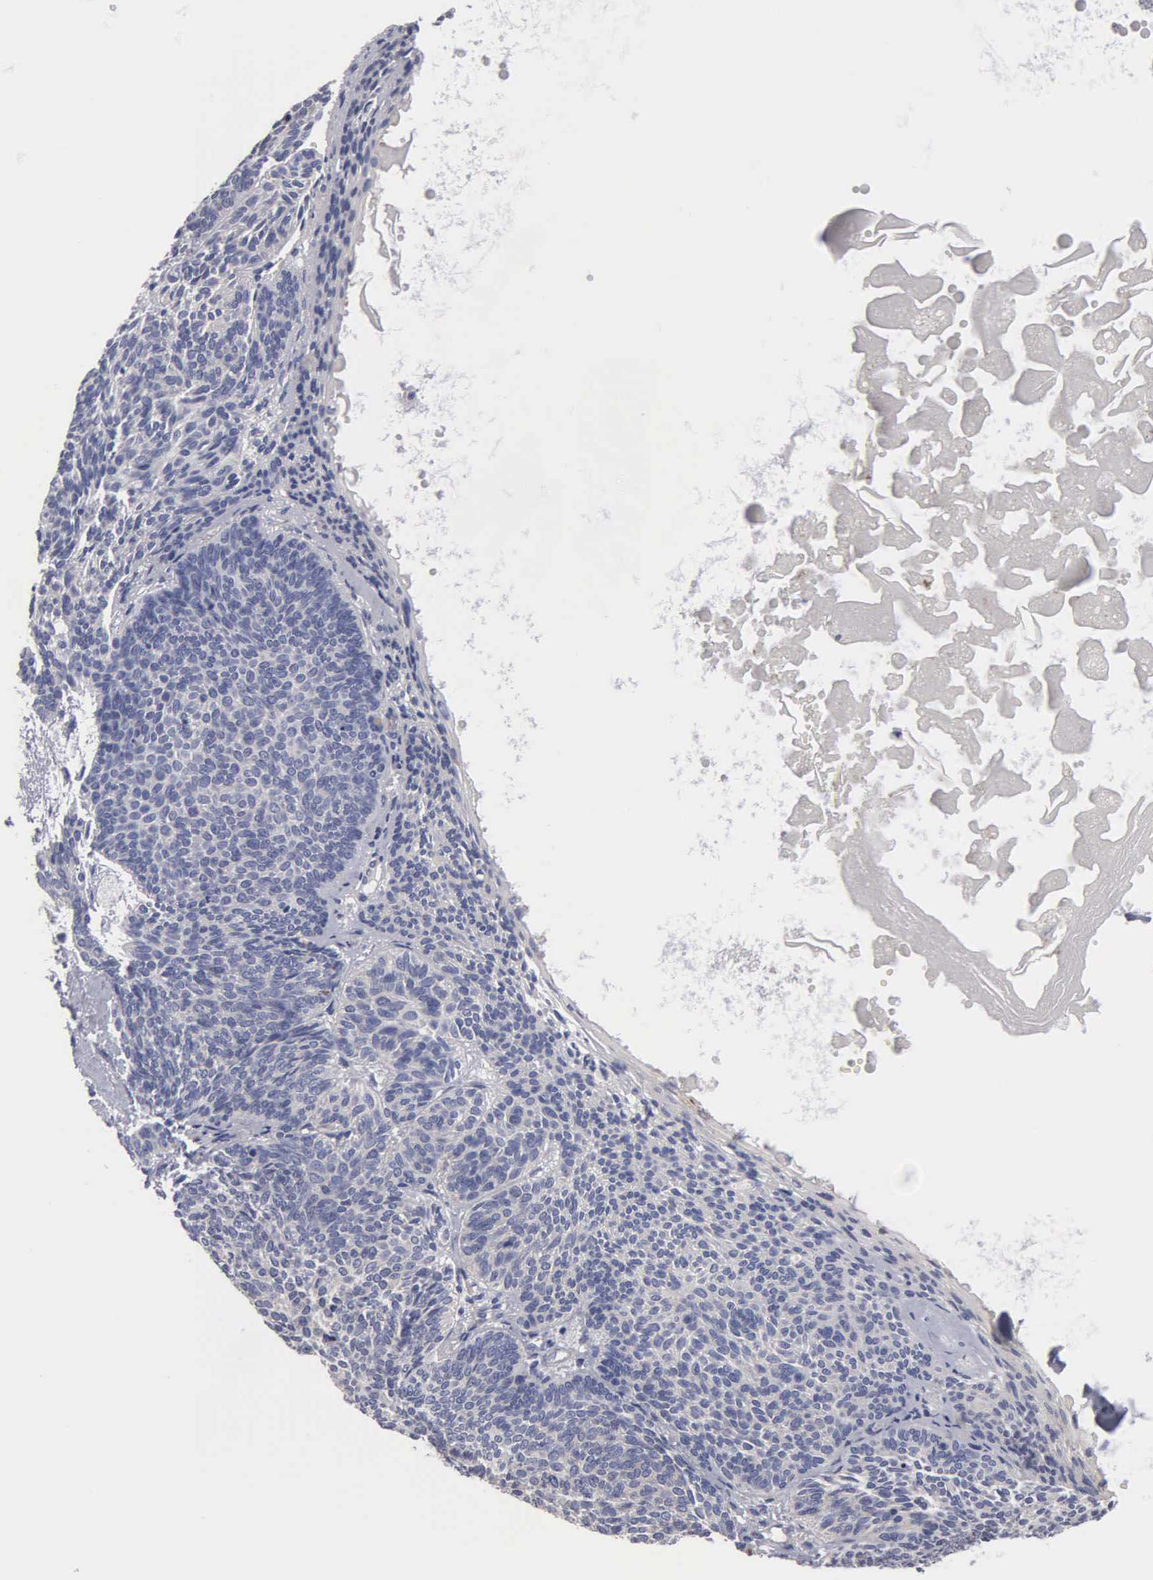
{"staining": {"intensity": "negative", "quantity": "none", "location": "none"}, "tissue": "skin cancer", "cell_type": "Tumor cells", "image_type": "cancer", "snomed": [{"axis": "morphology", "description": "Basal cell carcinoma"}, {"axis": "topography", "description": "Skin"}], "caption": "There is no significant staining in tumor cells of skin cancer. The staining was performed using DAB to visualize the protein expression in brown, while the nuclei were stained in blue with hematoxylin (Magnification: 20x).", "gene": "RDX", "patient": {"sex": "male", "age": 84}}